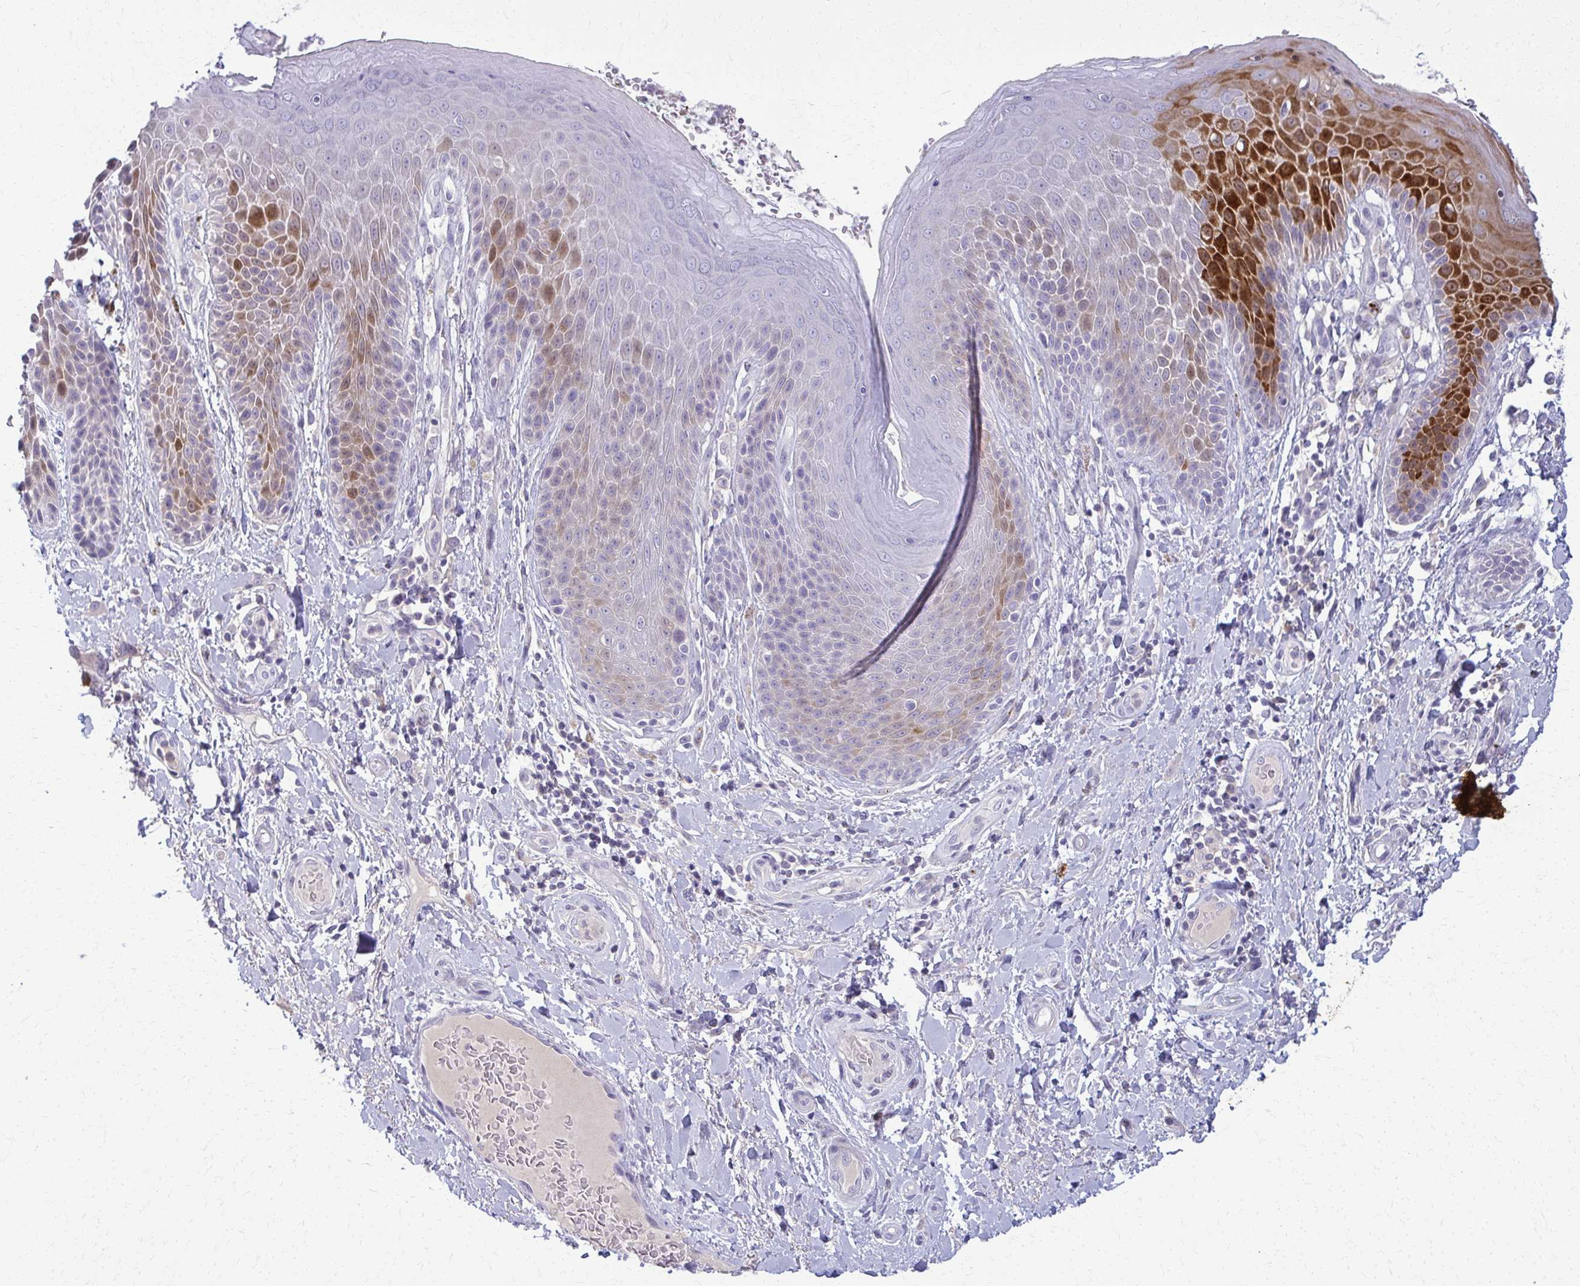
{"staining": {"intensity": "strong", "quantity": "<25%", "location": "cytoplasmic/membranous"}, "tissue": "skin", "cell_type": "Epidermal cells", "image_type": "normal", "snomed": [{"axis": "morphology", "description": "Normal tissue, NOS"}, {"axis": "topography", "description": "Anal"}, {"axis": "topography", "description": "Peripheral nerve tissue"}], "caption": "This is an image of immunohistochemistry staining of normal skin, which shows strong positivity in the cytoplasmic/membranous of epidermal cells.", "gene": "ENSG00000275249", "patient": {"sex": "male", "age": 51}}